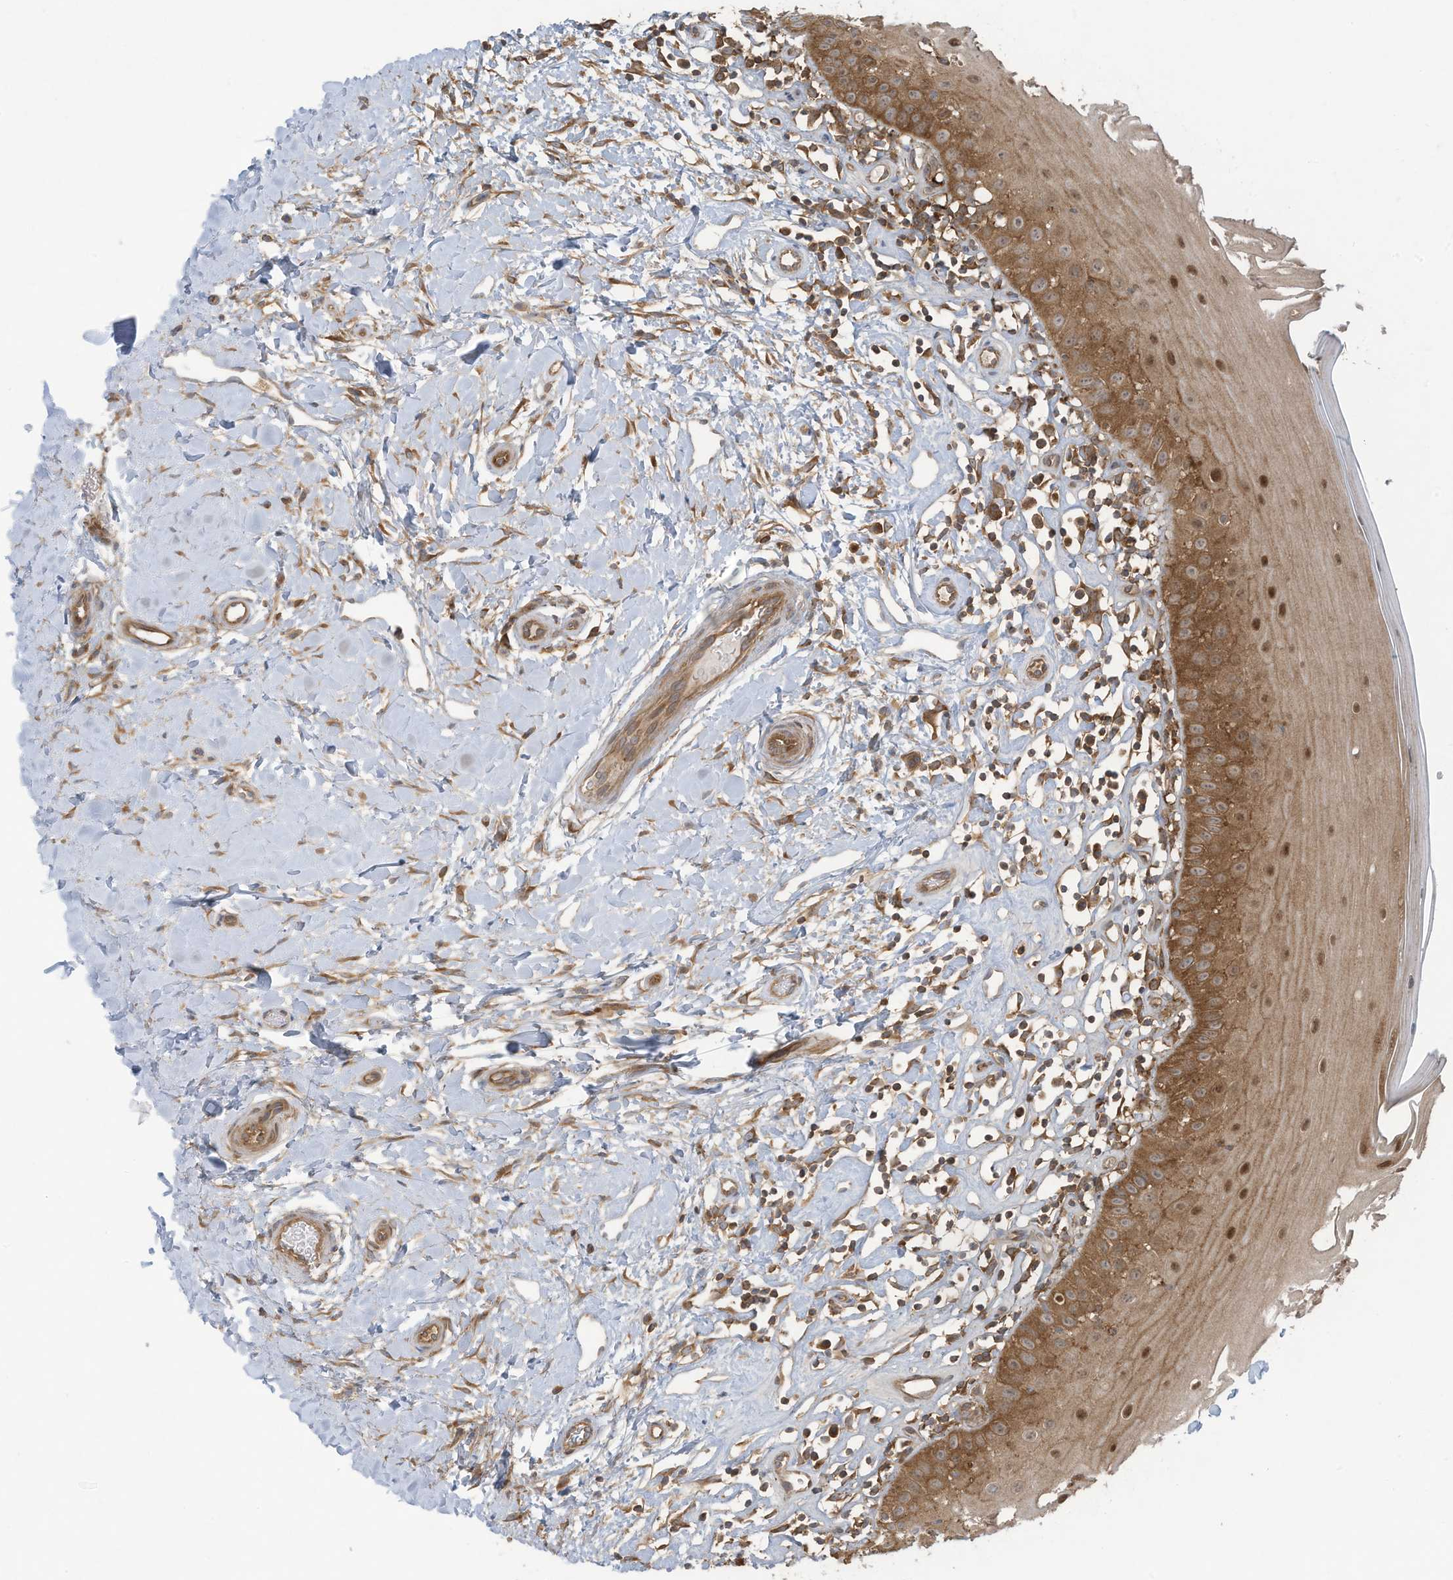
{"staining": {"intensity": "moderate", "quantity": ">75%", "location": "cytoplasmic/membranous,nuclear"}, "tissue": "oral mucosa", "cell_type": "Squamous epithelial cells", "image_type": "normal", "snomed": [{"axis": "morphology", "description": "Normal tissue, NOS"}, {"axis": "topography", "description": "Oral tissue"}], "caption": "This micrograph shows immunohistochemistry staining of normal oral mucosa, with medium moderate cytoplasmic/membranous,nuclear staining in approximately >75% of squamous epithelial cells.", "gene": "OLA1", "patient": {"sex": "female", "age": 56}}